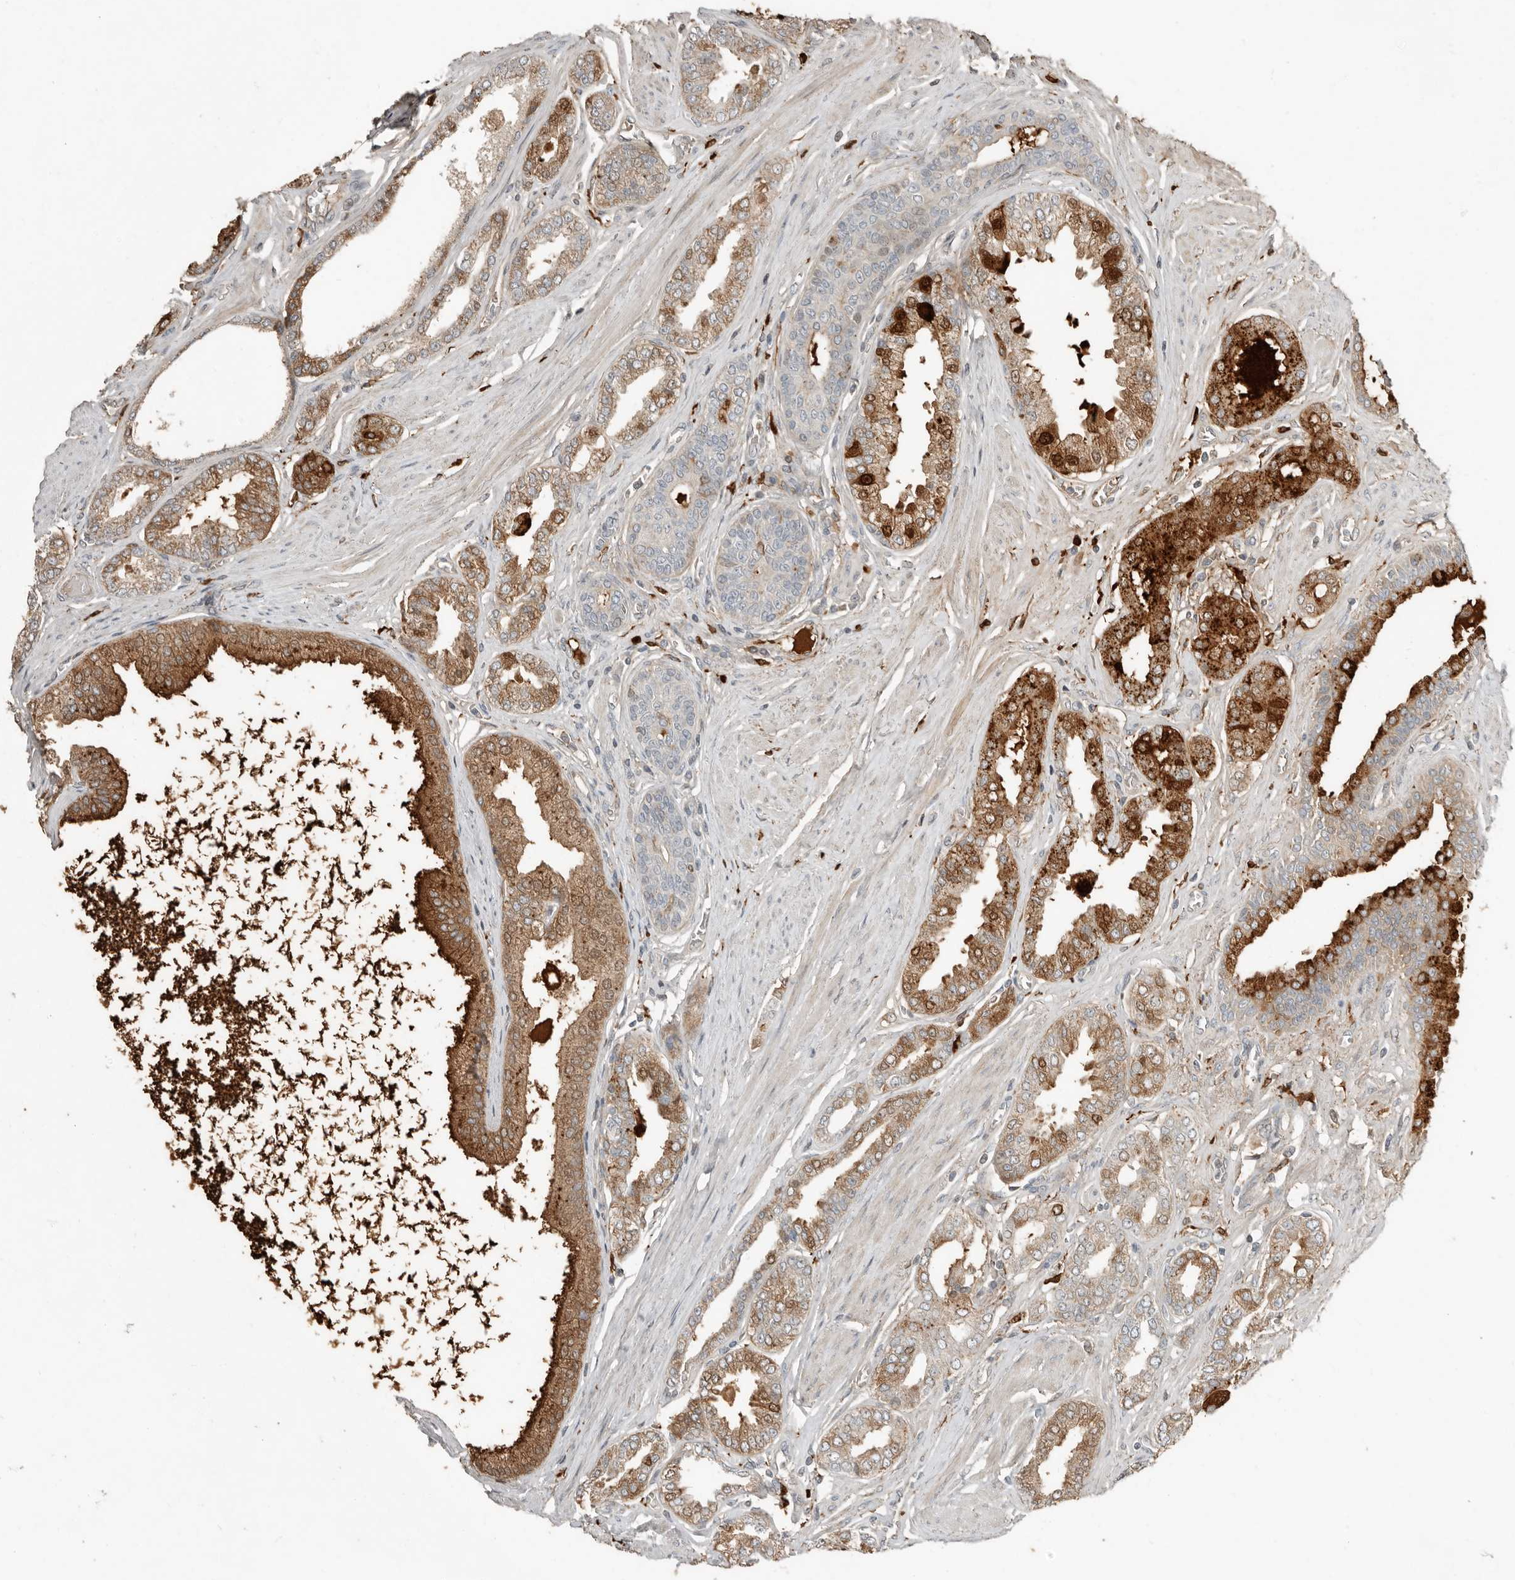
{"staining": {"intensity": "strong", "quantity": "25%-75%", "location": "cytoplasmic/membranous"}, "tissue": "prostate cancer", "cell_type": "Tumor cells", "image_type": "cancer", "snomed": [{"axis": "morphology", "description": "Adenocarcinoma, Low grade"}, {"axis": "topography", "description": "Prostate"}], "caption": "This micrograph shows IHC staining of human prostate low-grade adenocarcinoma, with high strong cytoplasmic/membranous positivity in approximately 25%-75% of tumor cells.", "gene": "KLHL38", "patient": {"sex": "male", "age": 63}}